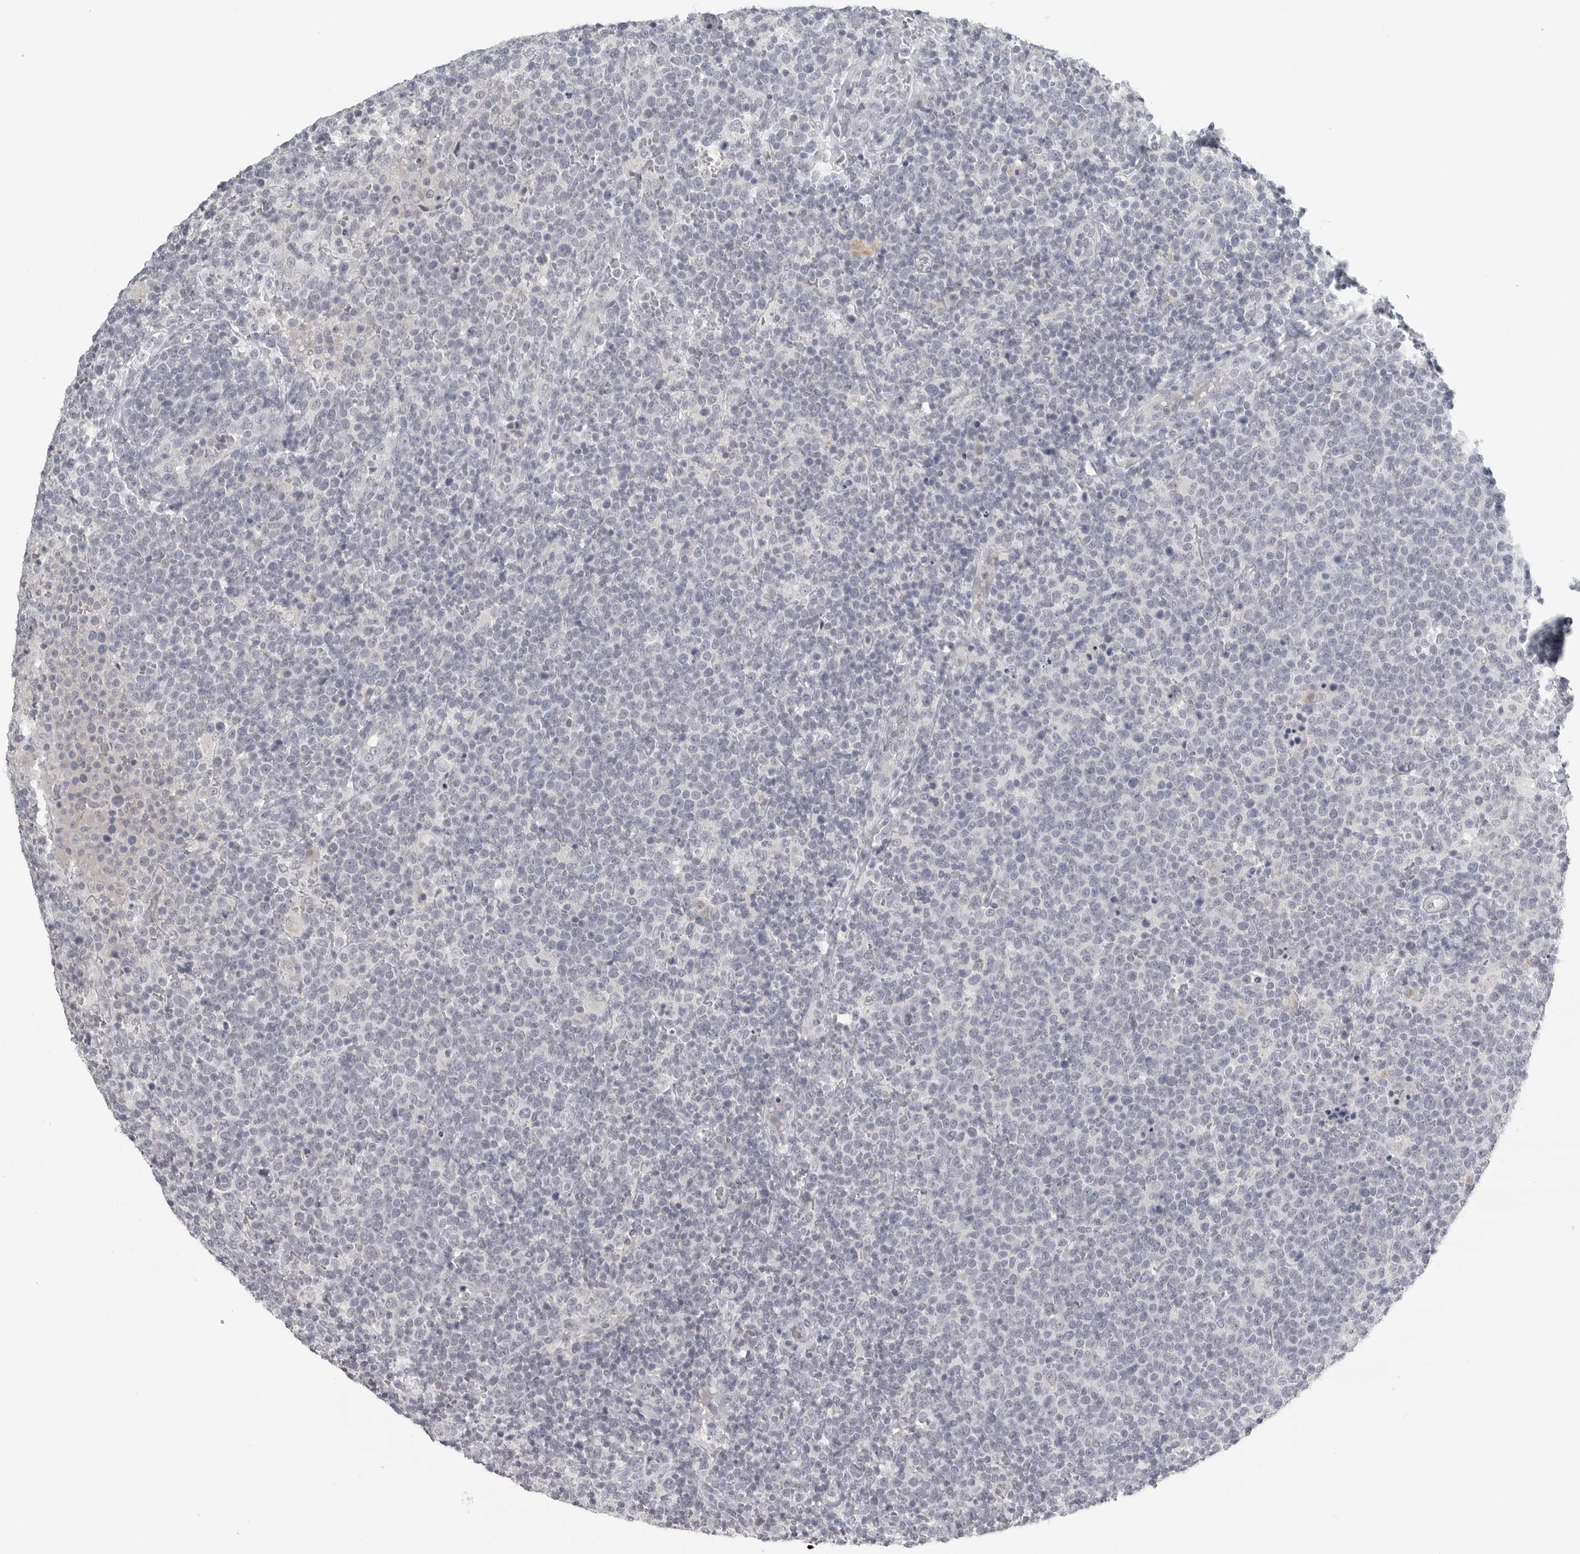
{"staining": {"intensity": "negative", "quantity": "none", "location": "none"}, "tissue": "lymphoma", "cell_type": "Tumor cells", "image_type": "cancer", "snomed": [{"axis": "morphology", "description": "Malignant lymphoma, non-Hodgkin's type, High grade"}, {"axis": "topography", "description": "Lymph node"}], "caption": "The photomicrograph displays no staining of tumor cells in lymphoma. (DAB immunohistochemistry visualized using brightfield microscopy, high magnification).", "gene": "BPIFA1", "patient": {"sex": "male", "age": 61}}